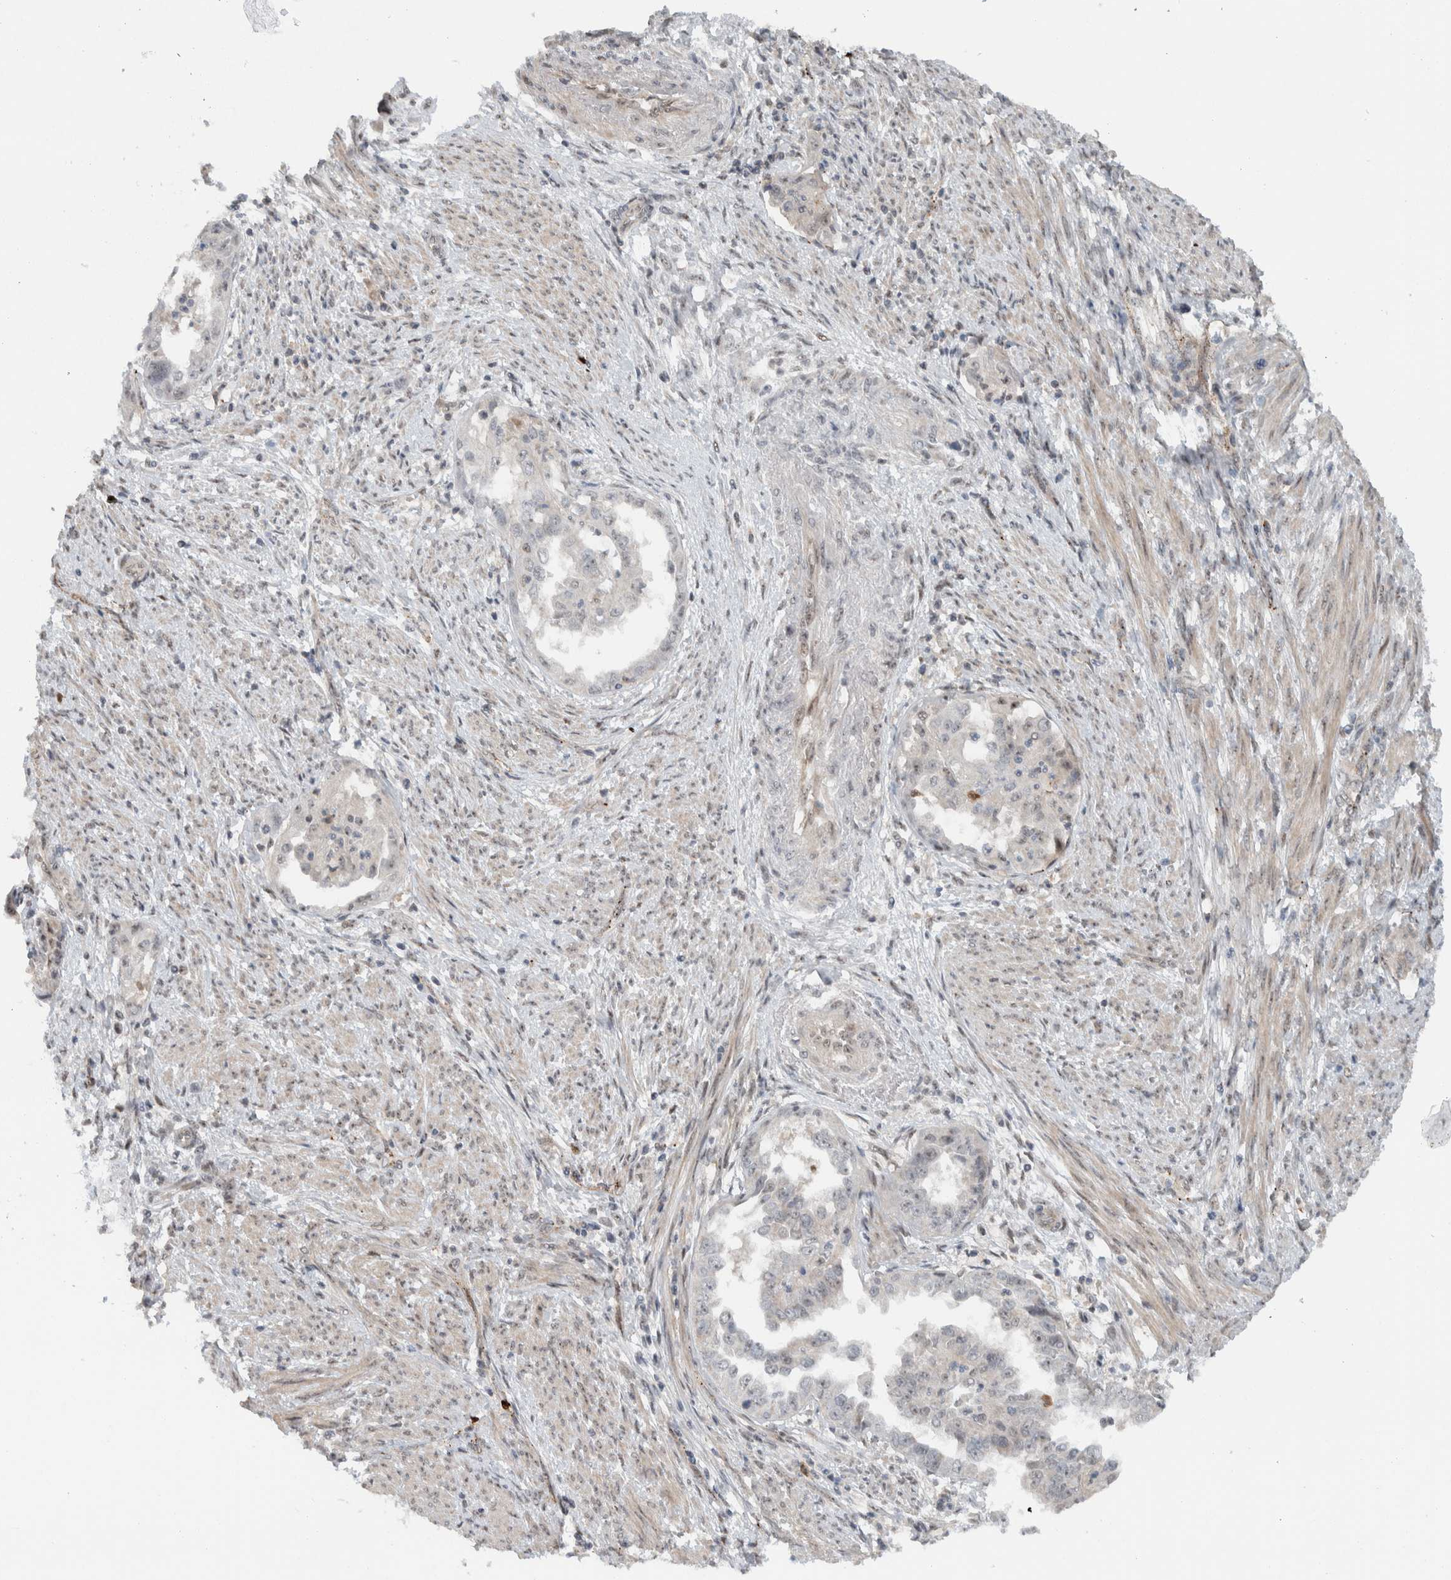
{"staining": {"intensity": "weak", "quantity": "<25%", "location": "nuclear"}, "tissue": "endometrial cancer", "cell_type": "Tumor cells", "image_type": "cancer", "snomed": [{"axis": "morphology", "description": "Adenocarcinoma, NOS"}, {"axis": "topography", "description": "Endometrium"}], "caption": "There is no significant expression in tumor cells of endometrial cancer.", "gene": "ZFP91", "patient": {"sex": "female", "age": 85}}